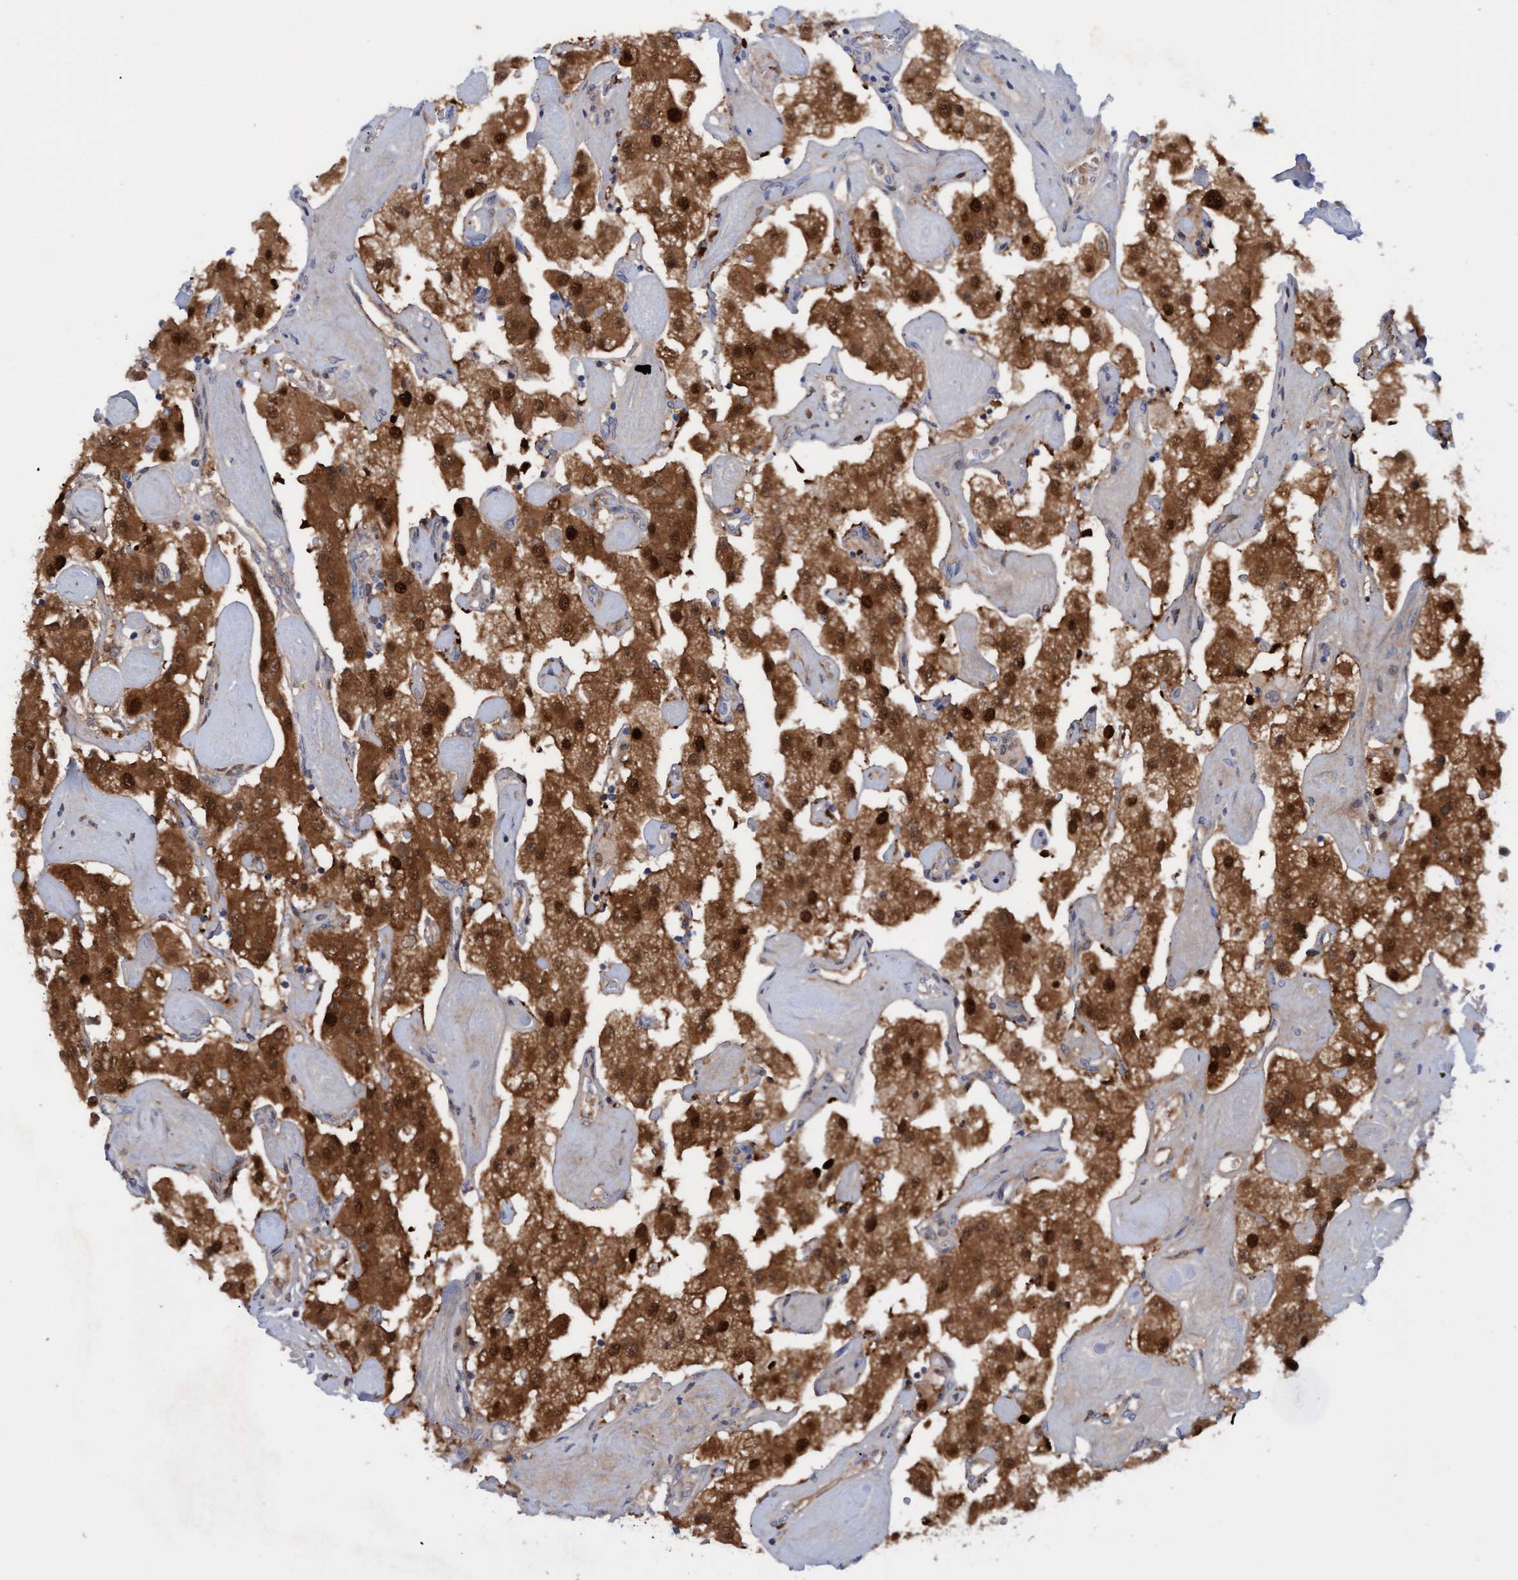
{"staining": {"intensity": "strong", "quantity": ">75%", "location": "cytoplasmic/membranous,nuclear"}, "tissue": "carcinoid", "cell_type": "Tumor cells", "image_type": "cancer", "snomed": [{"axis": "morphology", "description": "Carcinoid, malignant, NOS"}, {"axis": "topography", "description": "Pancreas"}], "caption": "Immunohistochemistry of malignant carcinoid displays high levels of strong cytoplasmic/membranous and nuclear positivity in approximately >75% of tumor cells.", "gene": "PINX1", "patient": {"sex": "male", "age": 41}}